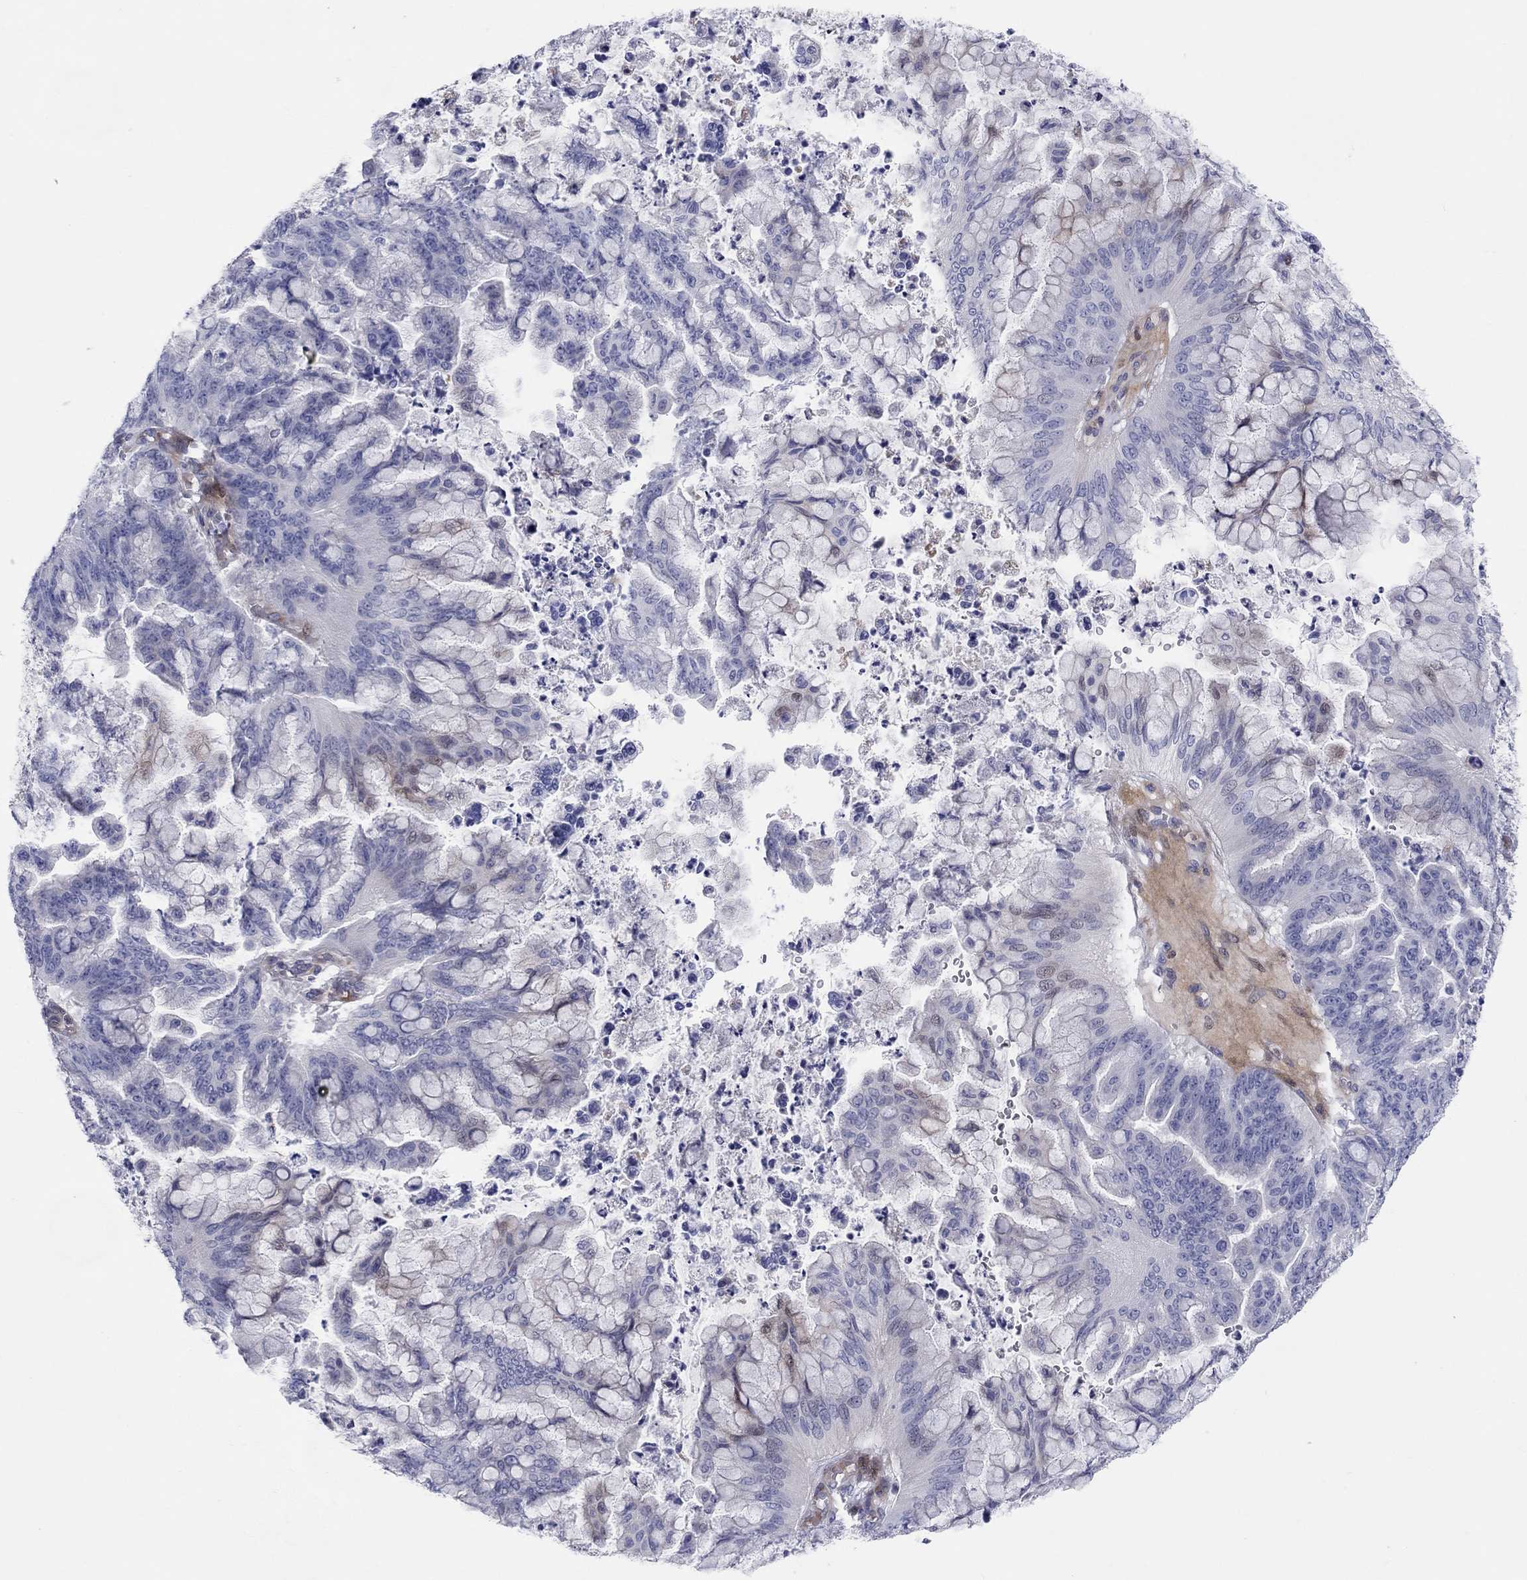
{"staining": {"intensity": "negative", "quantity": "none", "location": "none"}, "tissue": "ovarian cancer", "cell_type": "Tumor cells", "image_type": "cancer", "snomed": [{"axis": "morphology", "description": "Cystadenocarcinoma, mucinous, NOS"}, {"axis": "topography", "description": "Ovary"}], "caption": "This micrograph is of ovarian mucinous cystadenocarcinoma stained with immunohistochemistry (IHC) to label a protein in brown with the nuclei are counter-stained blue. There is no staining in tumor cells.", "gene": "ARHGAP36", "patient": {"sex": "female", "age": 67}}